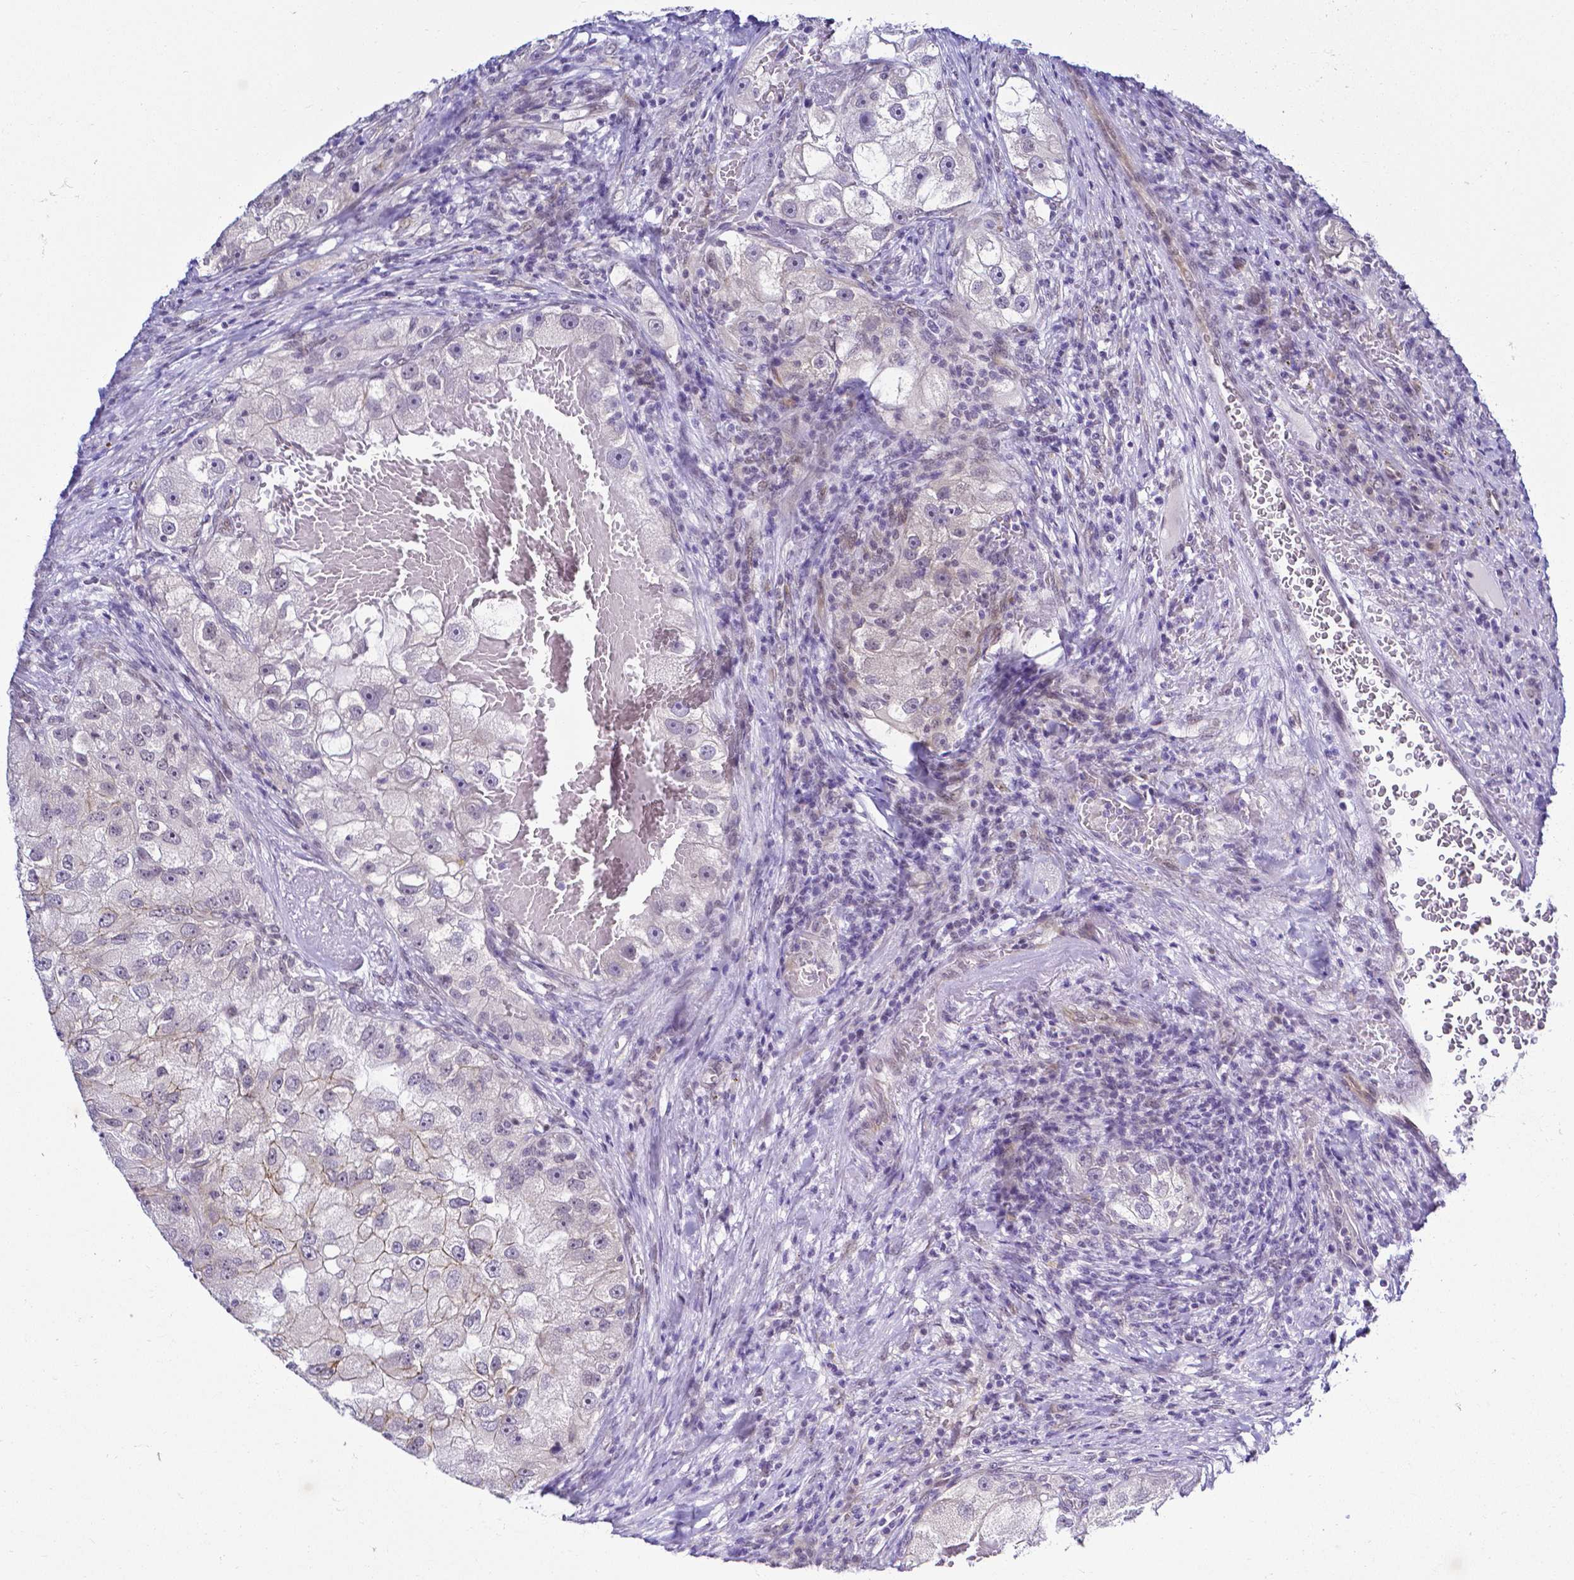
{"staining": {"intensity": "weak", "quantity": "<25%", "location": "cytoplasmic/membranous,nuclear"}, "tissue": "renal cancer", "cell_type": "Tumor cells", "image_type": "cancer", "snomed": [{"axis": "morphology", "description": "Adenocarcinoma, NOS"}, {"axis": "topography", "description": "Kidney"}], "caption": "Human renal cancer stained for a protein using IHC demonstrates no staining in tumor cells.", "gene": "FAM83G", "patient": {"sex": "male", "age": 63}}